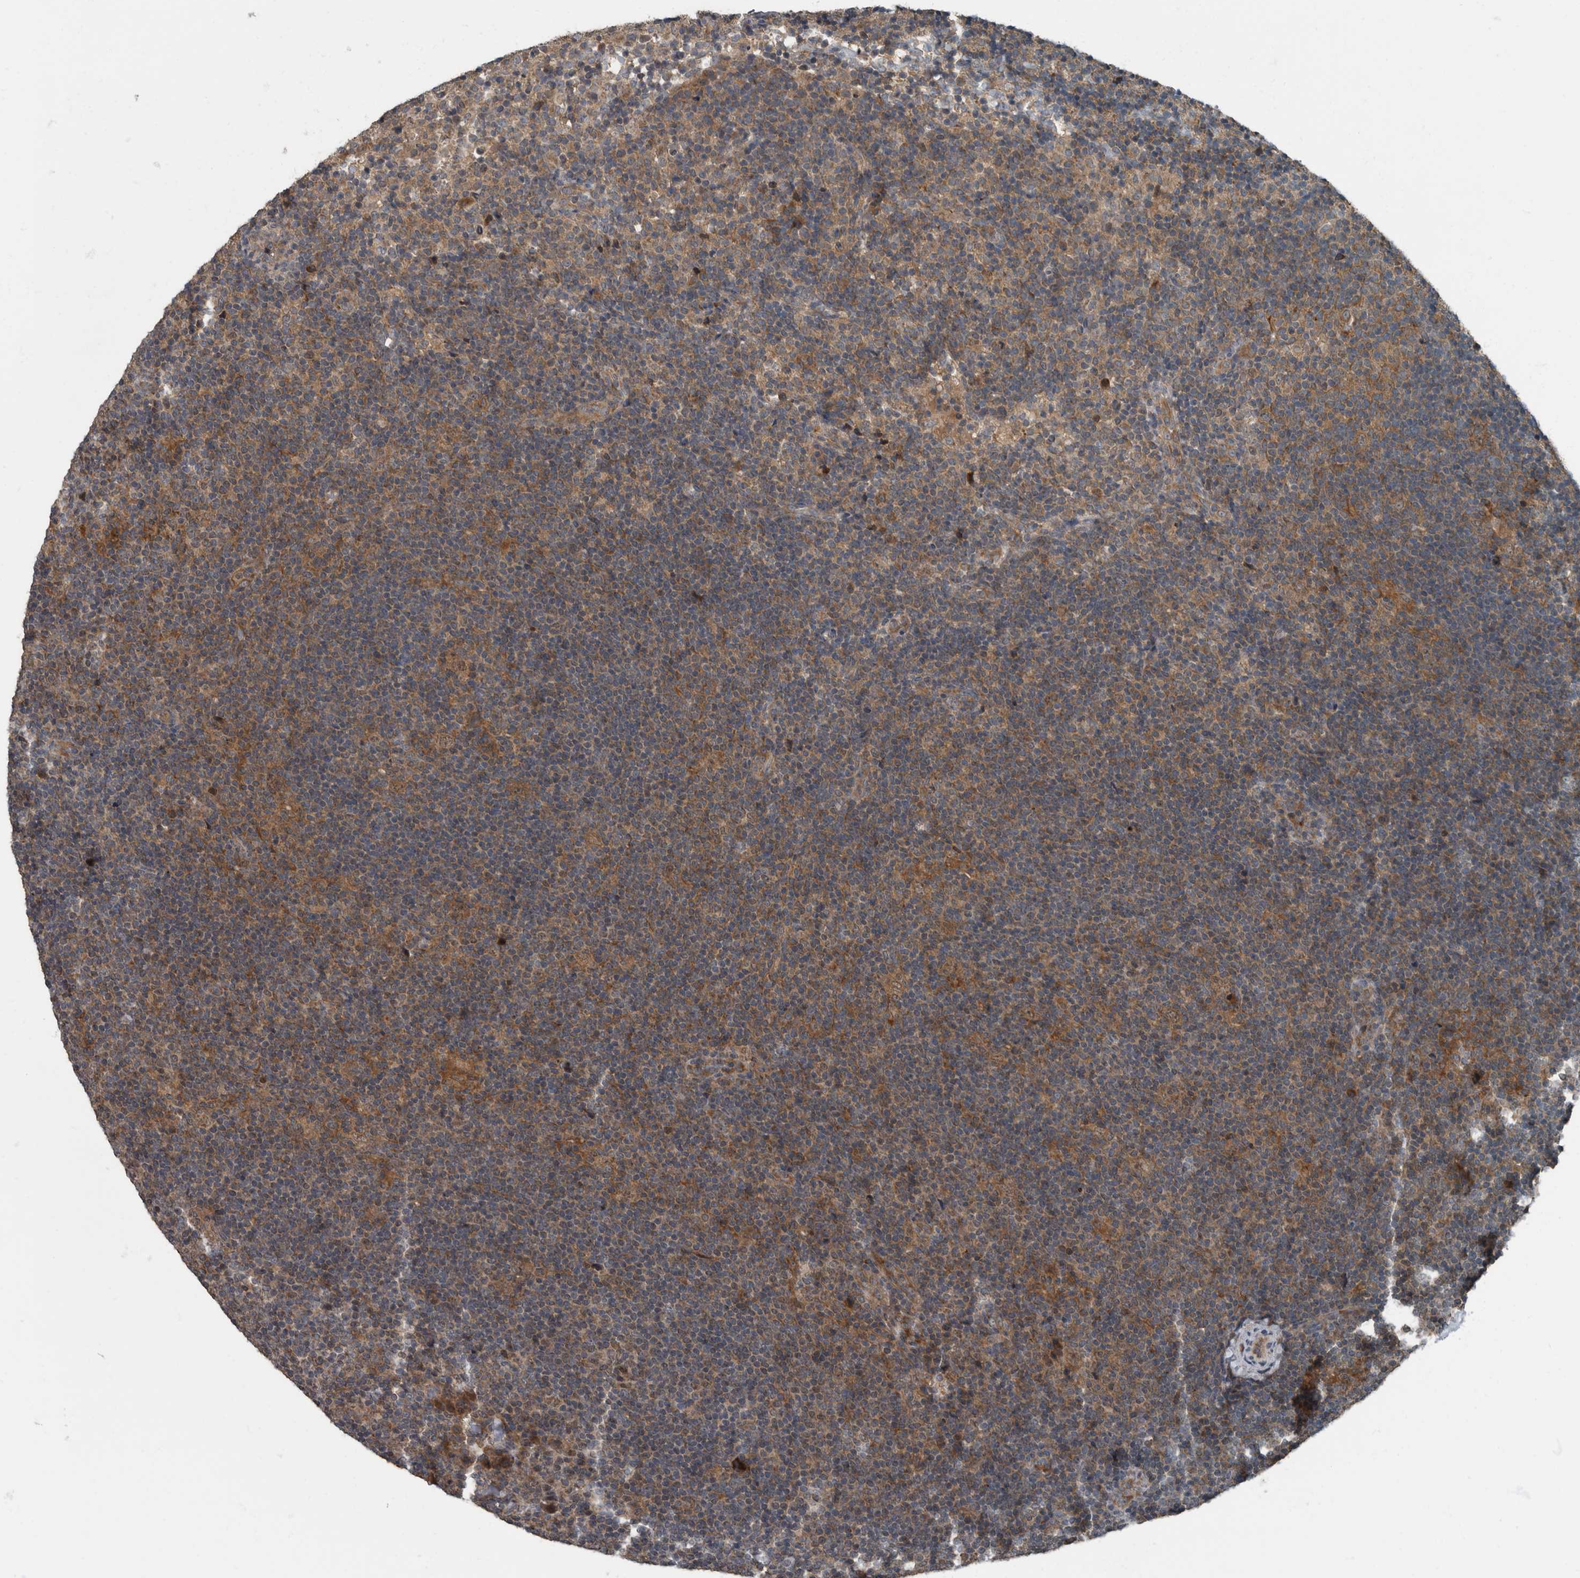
{"staining": {"intensity": "moderate", "quantity": ">75%", "location": "cytoplasmic/membranous"}, "tissue": "lymphoma", "cell_type": "Tumor cells", "image_type": "cancer", "snomed": [{"axis": "morphology", "description": "Hodgkin's disease, NOS"}, {"axis": "topography", "description": "Lymph node"}], "caption": "Immunohistochemical staining of human Hodgkin's disease shows medium levels of moderate cytoplasmic/membranous positivity in approximately >75% of tumor cells.", "gene": "RABGGTB", "patient": {"sex": "female", "age": 57}}